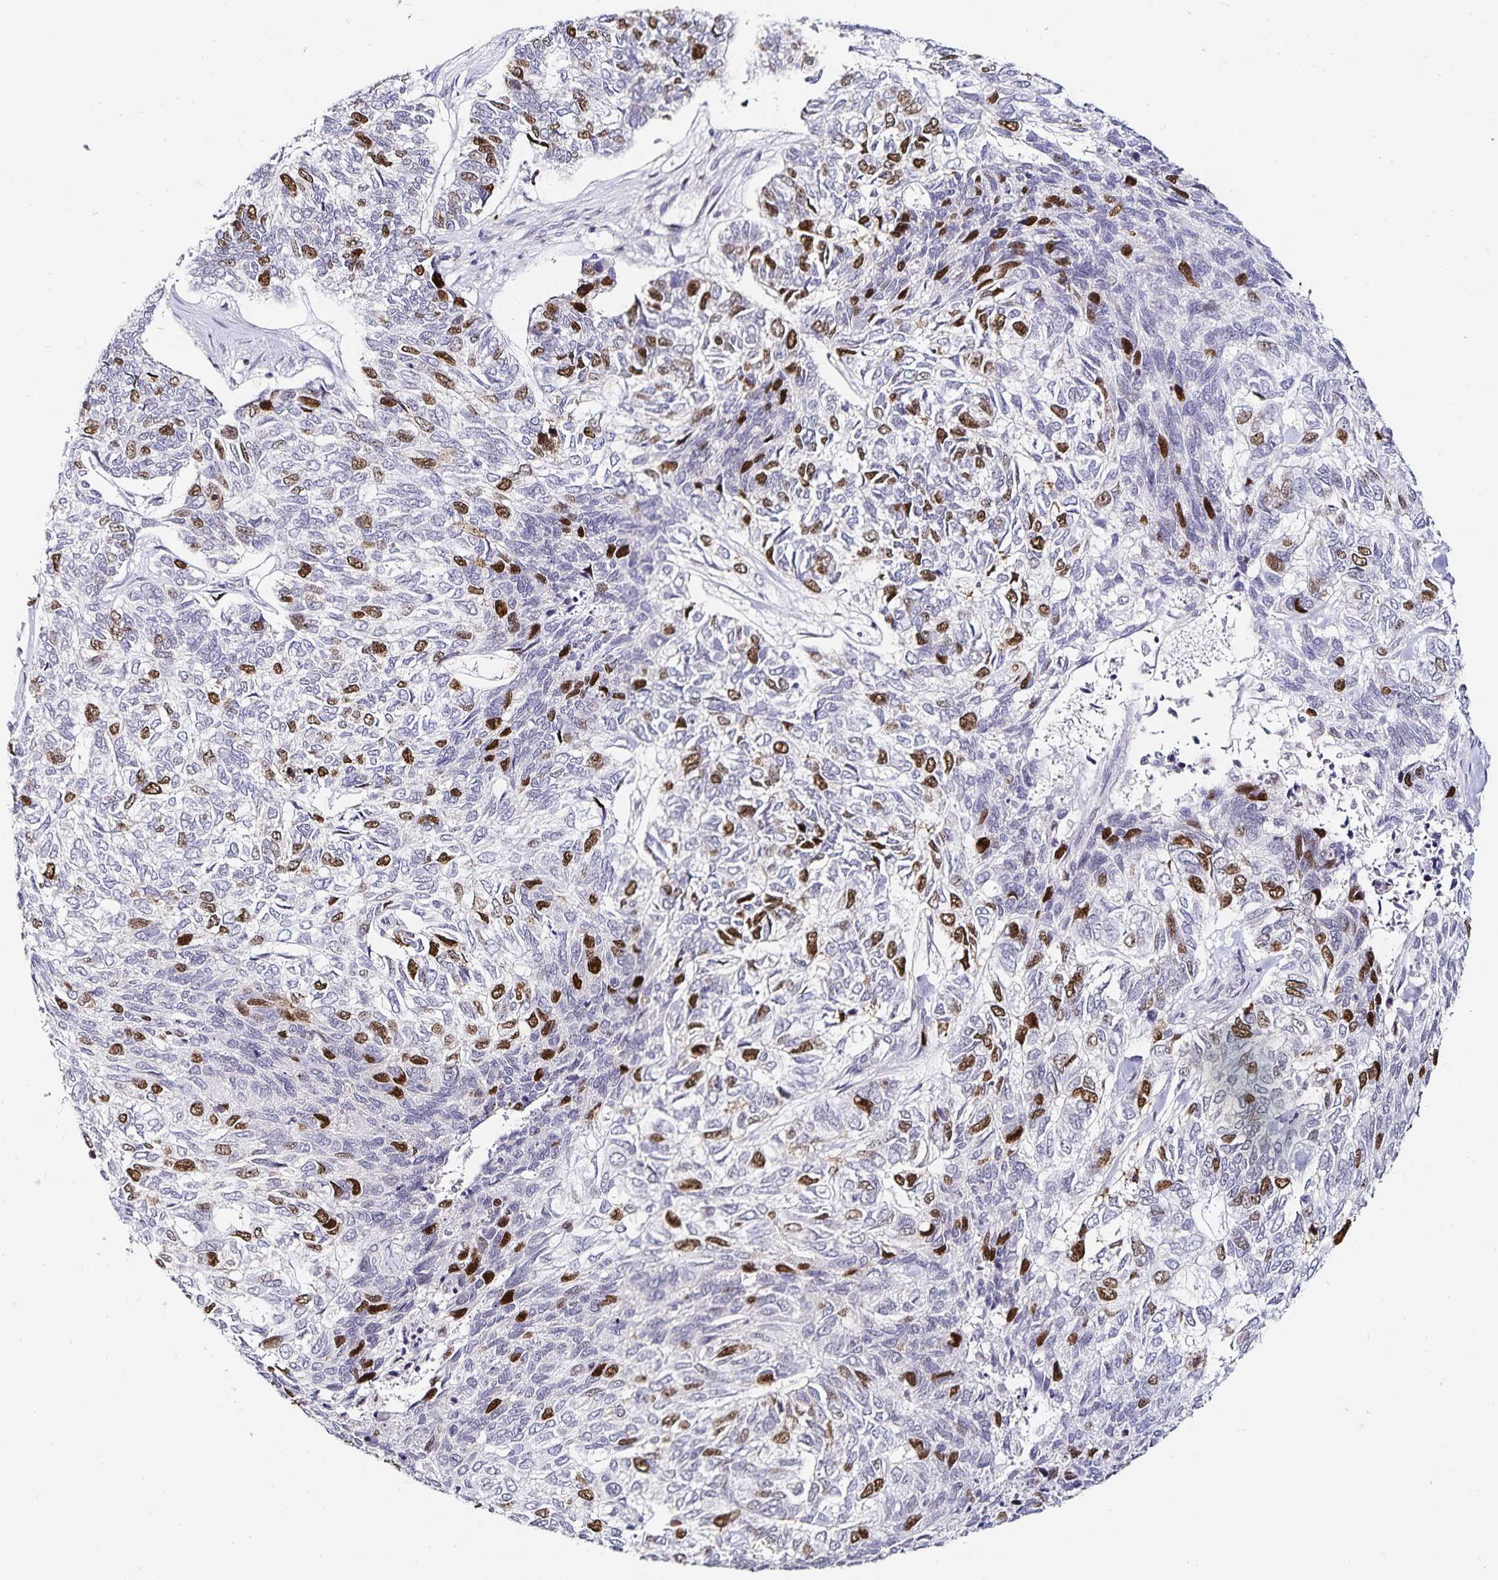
{"staining": {"intensity": "strong", "quantity": "25%-75%", "location": "nuclear"}, "tissue": "skin cancer", "cell_type": "Tumor cells", "image_type": "cancer", "snomed": [{"axis": "morphology", "description": "Basal cell carcinoma"}, {"axis": "topography", "description": "Skin"}], "caption": "Immunohistochemistry (IHC) image of neoplastic tissue: basal cell carcinoma (skin) stained using immunohistochemistry displays high levels of strong protein expression localized specifically in the nuclear of tumor cells, appearing as a nuclear brown color.", "gene": "ANLN", "patient": {"sex": "female", "age": 65}}